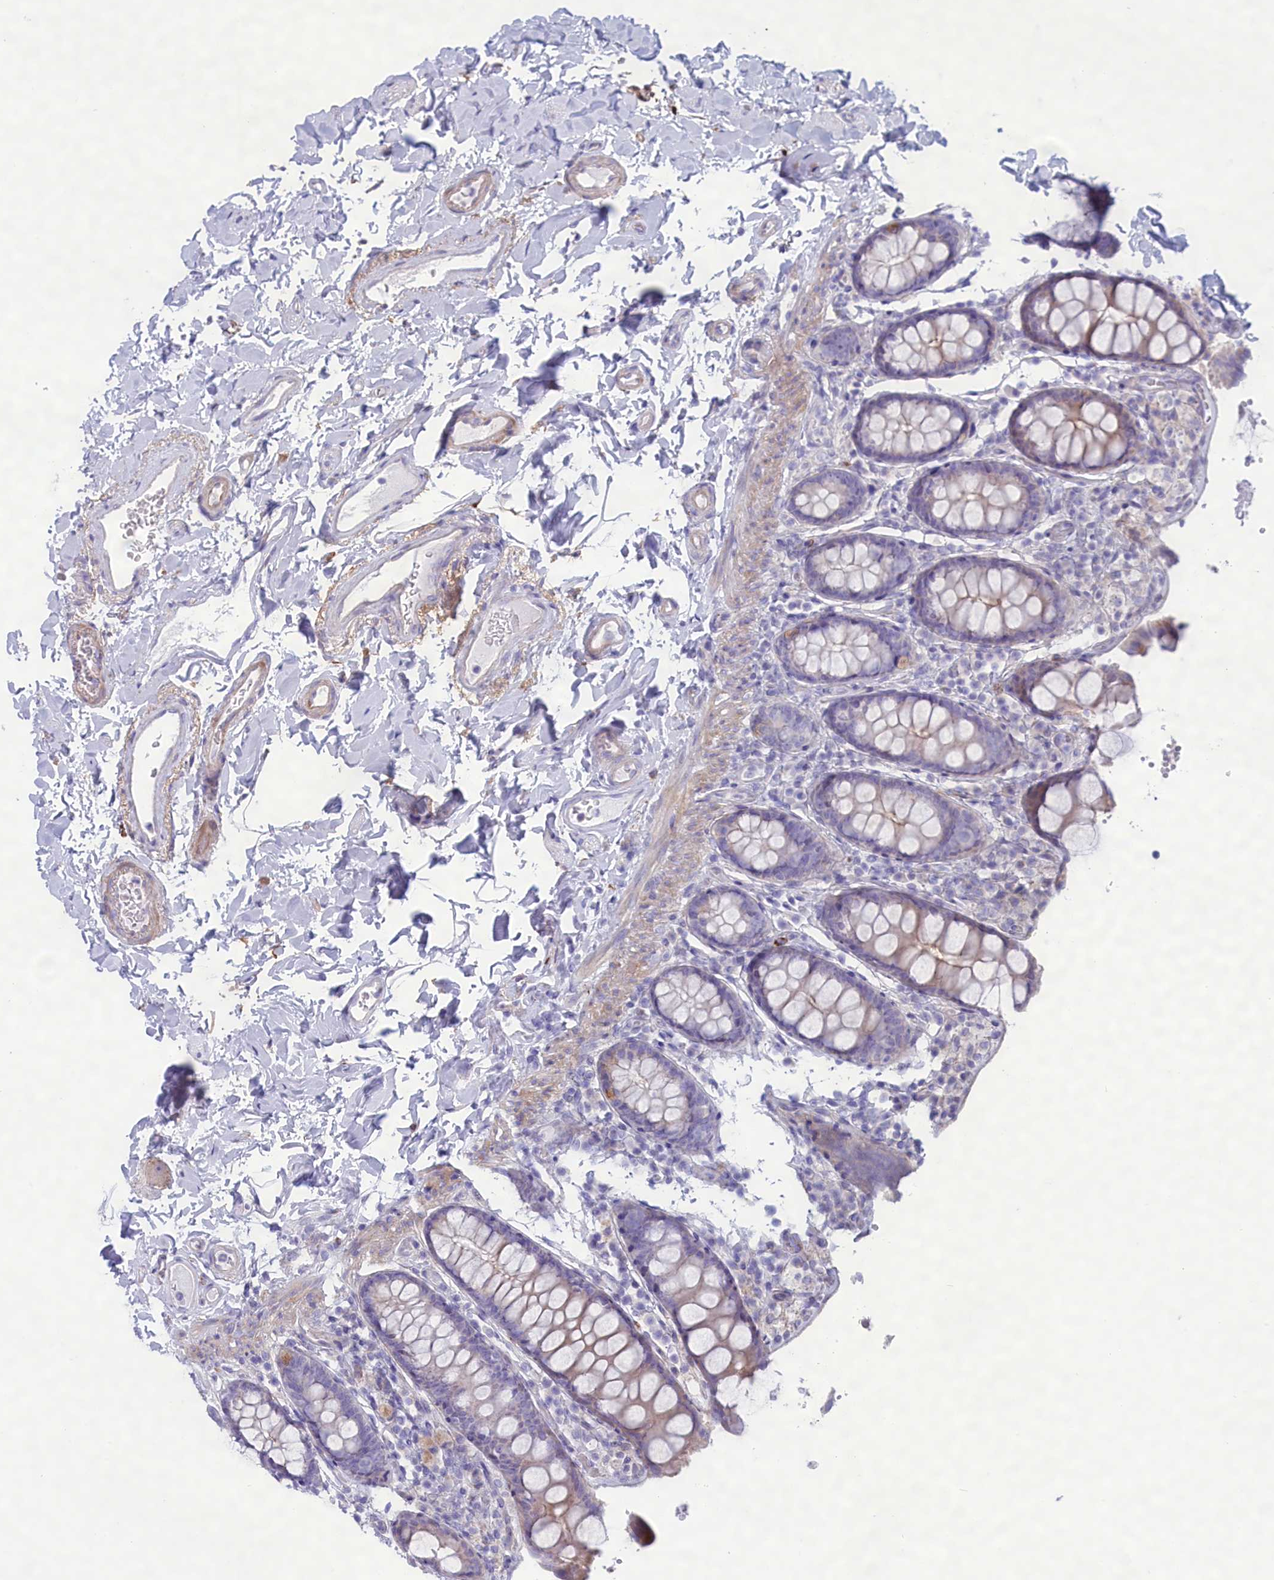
{"staining": {"intensity": "weak", "quantity": "<25%", "location": "cytoplasmic/membranous"}, "tissue": "colon", "cell_type": "Endothelial cells", "image_type": "normal", "snomed": [{"axis": "morphology", "description": "Normal tissue, NOS"}, {"axis": "topography", "description": "Colon"}, {"axis": "topography", "description": "Peripheral nerve tissue"}], "caption": "This is an immunohistochemistry histopathology image of normal colon. There is no staining in endothelial cells.", "gene": "MPV17L2", "patient": {"sex": "female", "age": 61}}